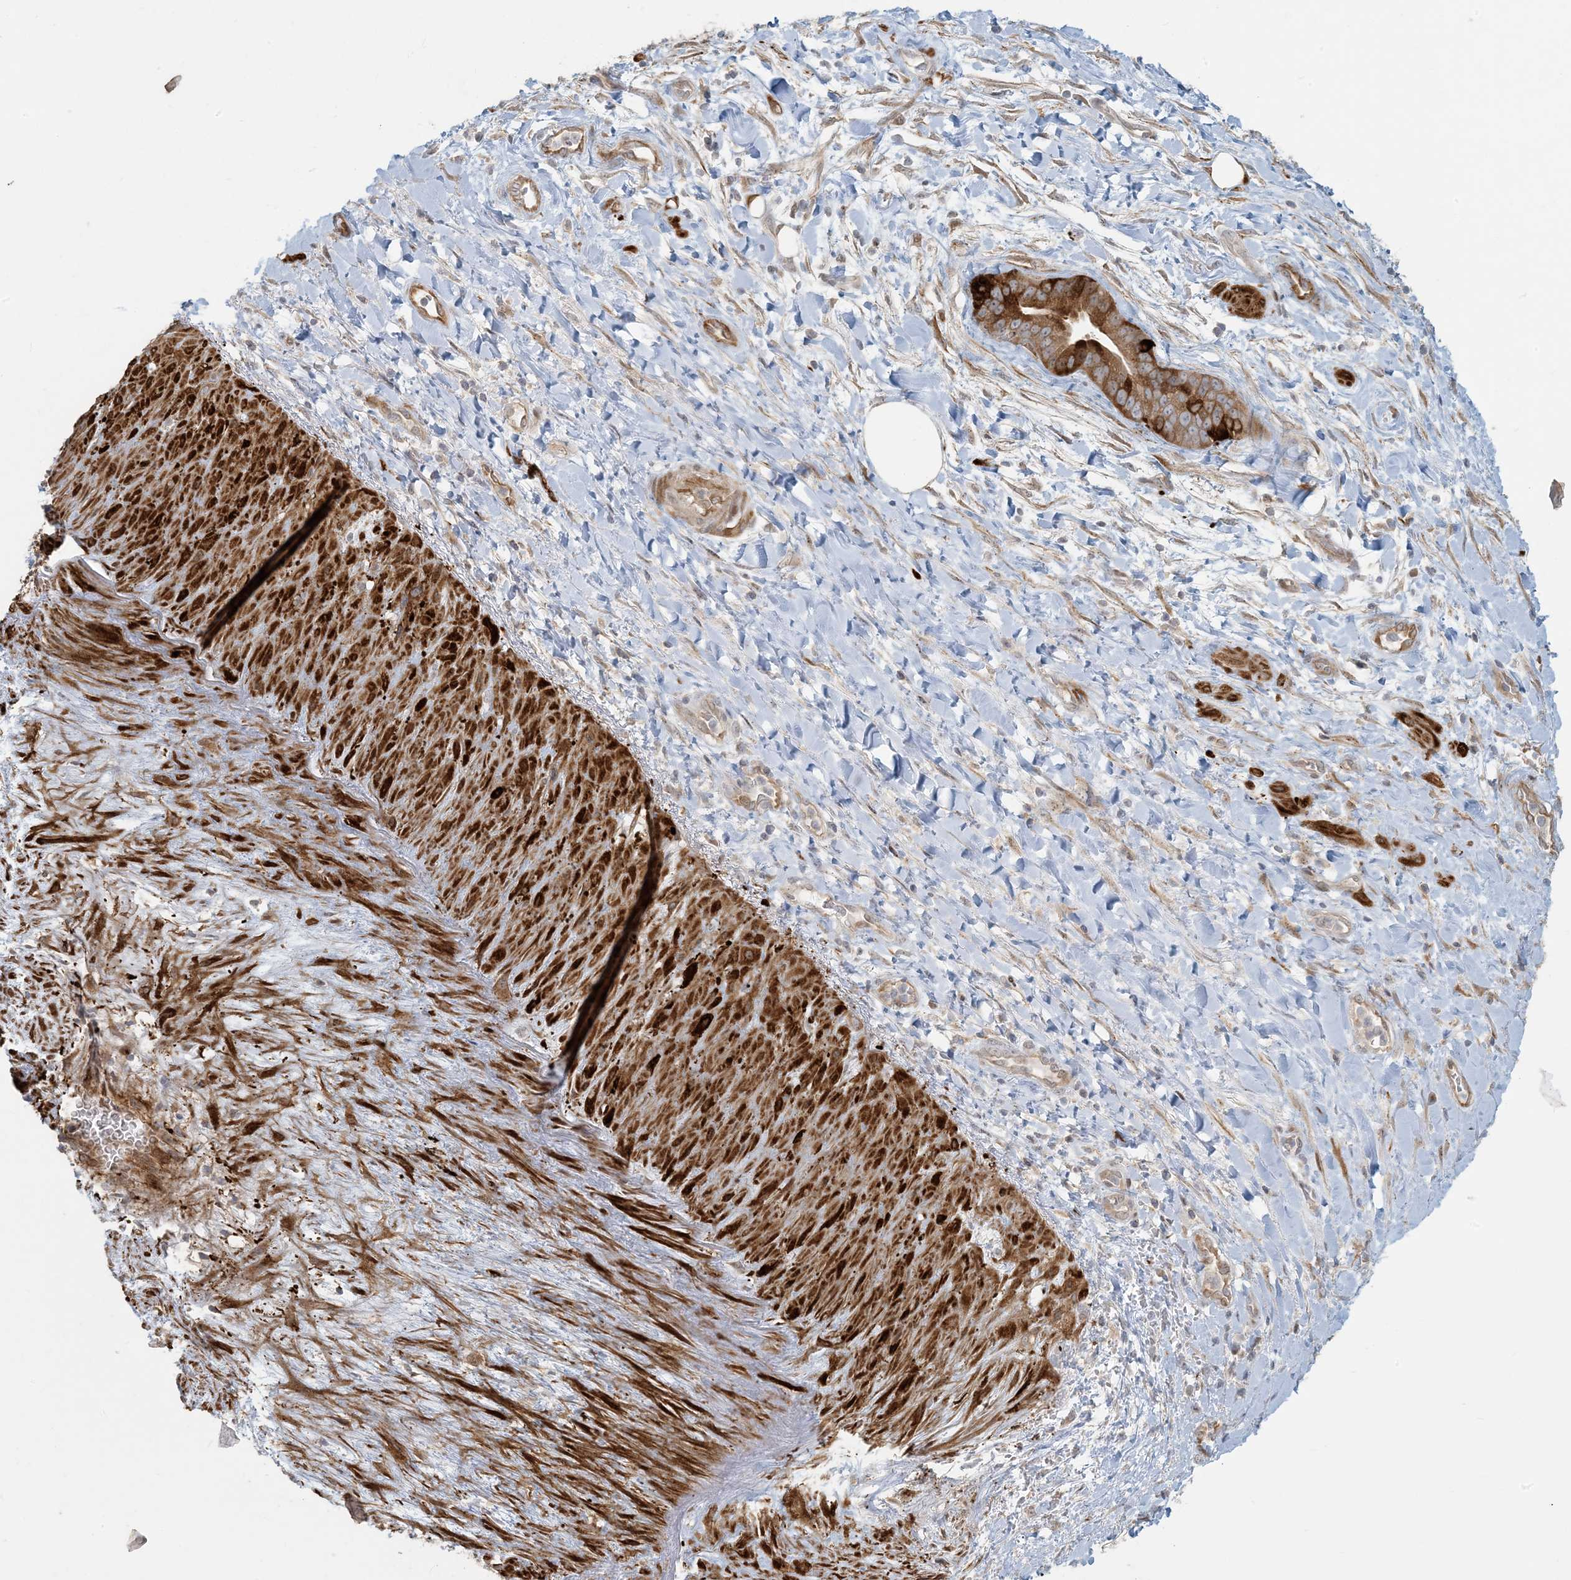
{"staining": {"intensity": "moderate", "quantity": ">75%", "location": "cytoplasmic/membranous,nuclear"}, "tissue": "soft tissue", "cell_type": "Fibroblasts", "image_type": "normal", "snomed": [{"axis": "morphology", "description": "Normal tissue, NOS"}, {"axis": "morphology", "description": "Adenocarcinoma, NOS"}, {"axis": "topography", "description": "Pancreas"}, {"axis": "topography", "description": "Peripheral nerve tissue"}], "caption": "Protein analysis of unremarkable soft tissue shows moderate cytoplasmic/membranous,nuclear positivity in approximately >75% of fibroblasts.", "gene": "BCORL1", "patient": {"sex": "male", "age": 59}}